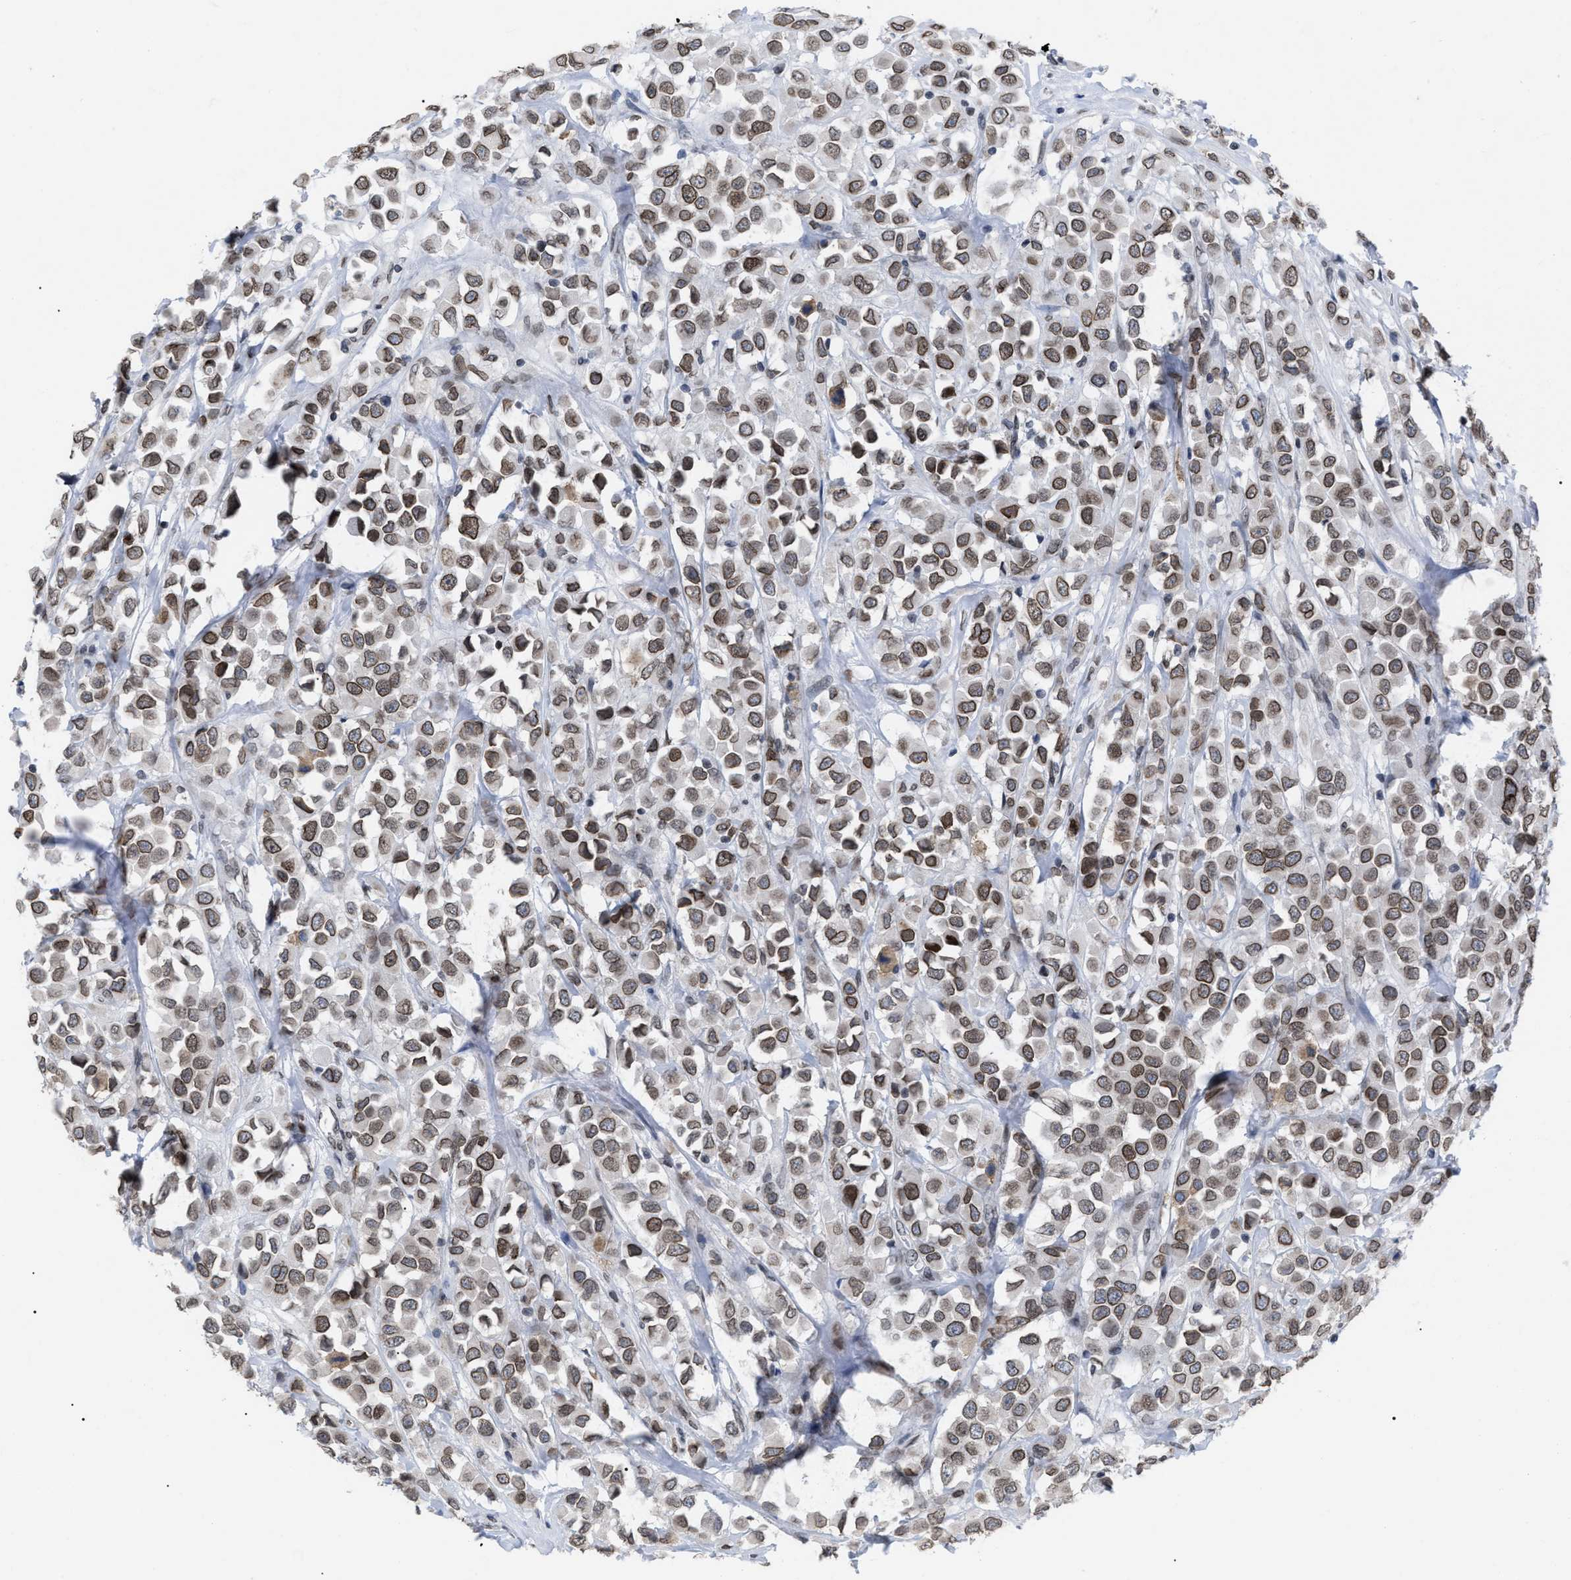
{"staining": {"intensity": "moderate", "quantity": ">75%", "location": "cytoplasmic/membranous,nuclear"}, "tissue": "breast cancer", "cell_type": "Tumor cells", "image_type": "cancer", "snomed": [{"axis": "morphology", "description": "Duct carcinoma"}, {"axis": "topography", "description": "Breast"}], "caption": "Approximately >75% of tumor cells in human breast cancer reveal moderate cytoplasmic/membranous and nuclear protein positivity as visualized by brown immunohistochemical staining.", "gene": "TPR", "patient": {"sex": "female", "age": 61}}